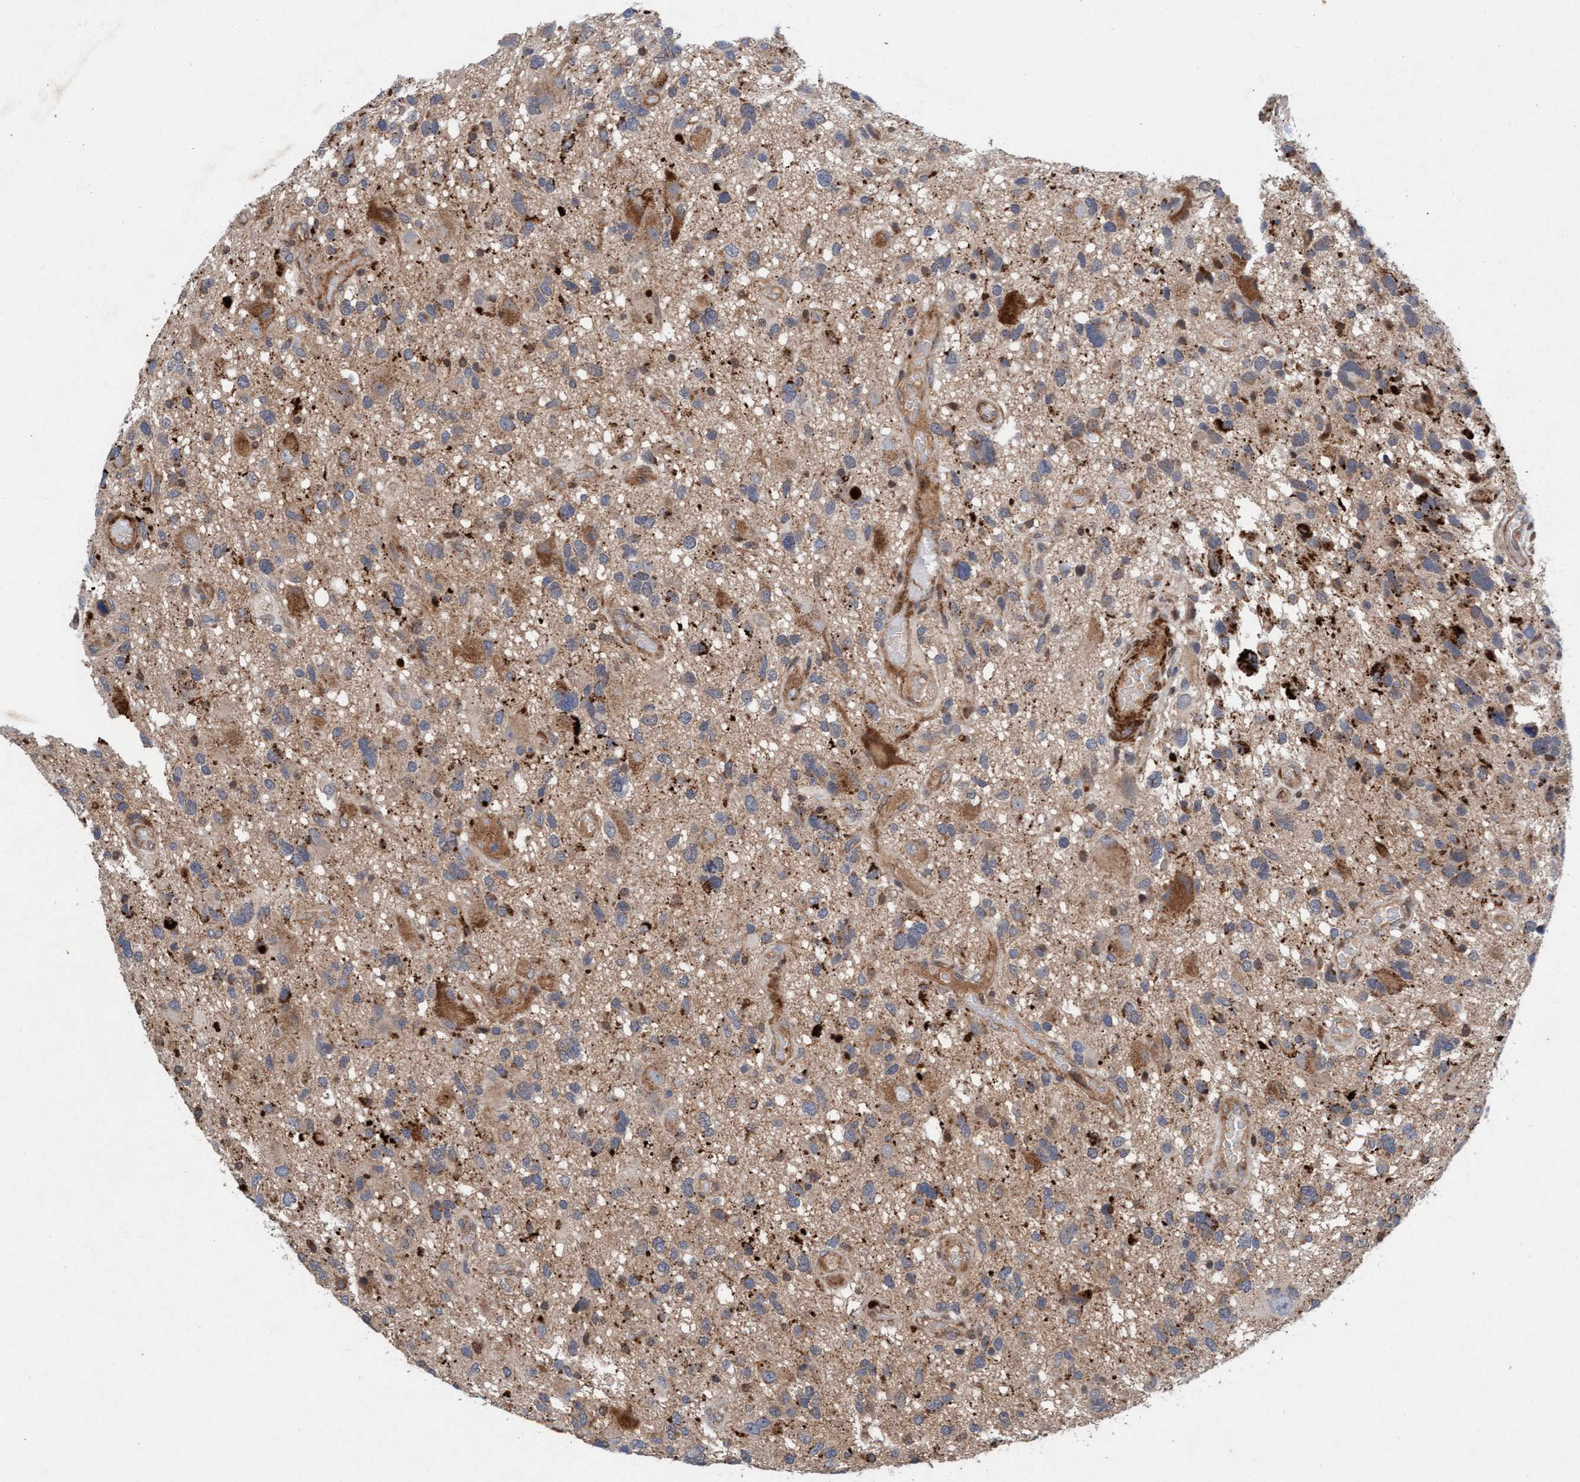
{"staining": {"intensity": "moderate", "quantity": ">75%", "location": "cytoplasmic/membranous"}, "tissue": "glioma", "cell_type": "Tumor cells", "image_type": "cancer", "snomed": [{"axis": "morphology", "description": "Glioma, malignant, High grade"}, {"axis": "topography", "description": "Brain"}], "caption": "Protein staining shows moderate cytoplasmic/membranous positivity in approximately >75% of tumor cells in glioma.", "gene": "TMEM70", "patient": {"sex": "male", "age": 33}}